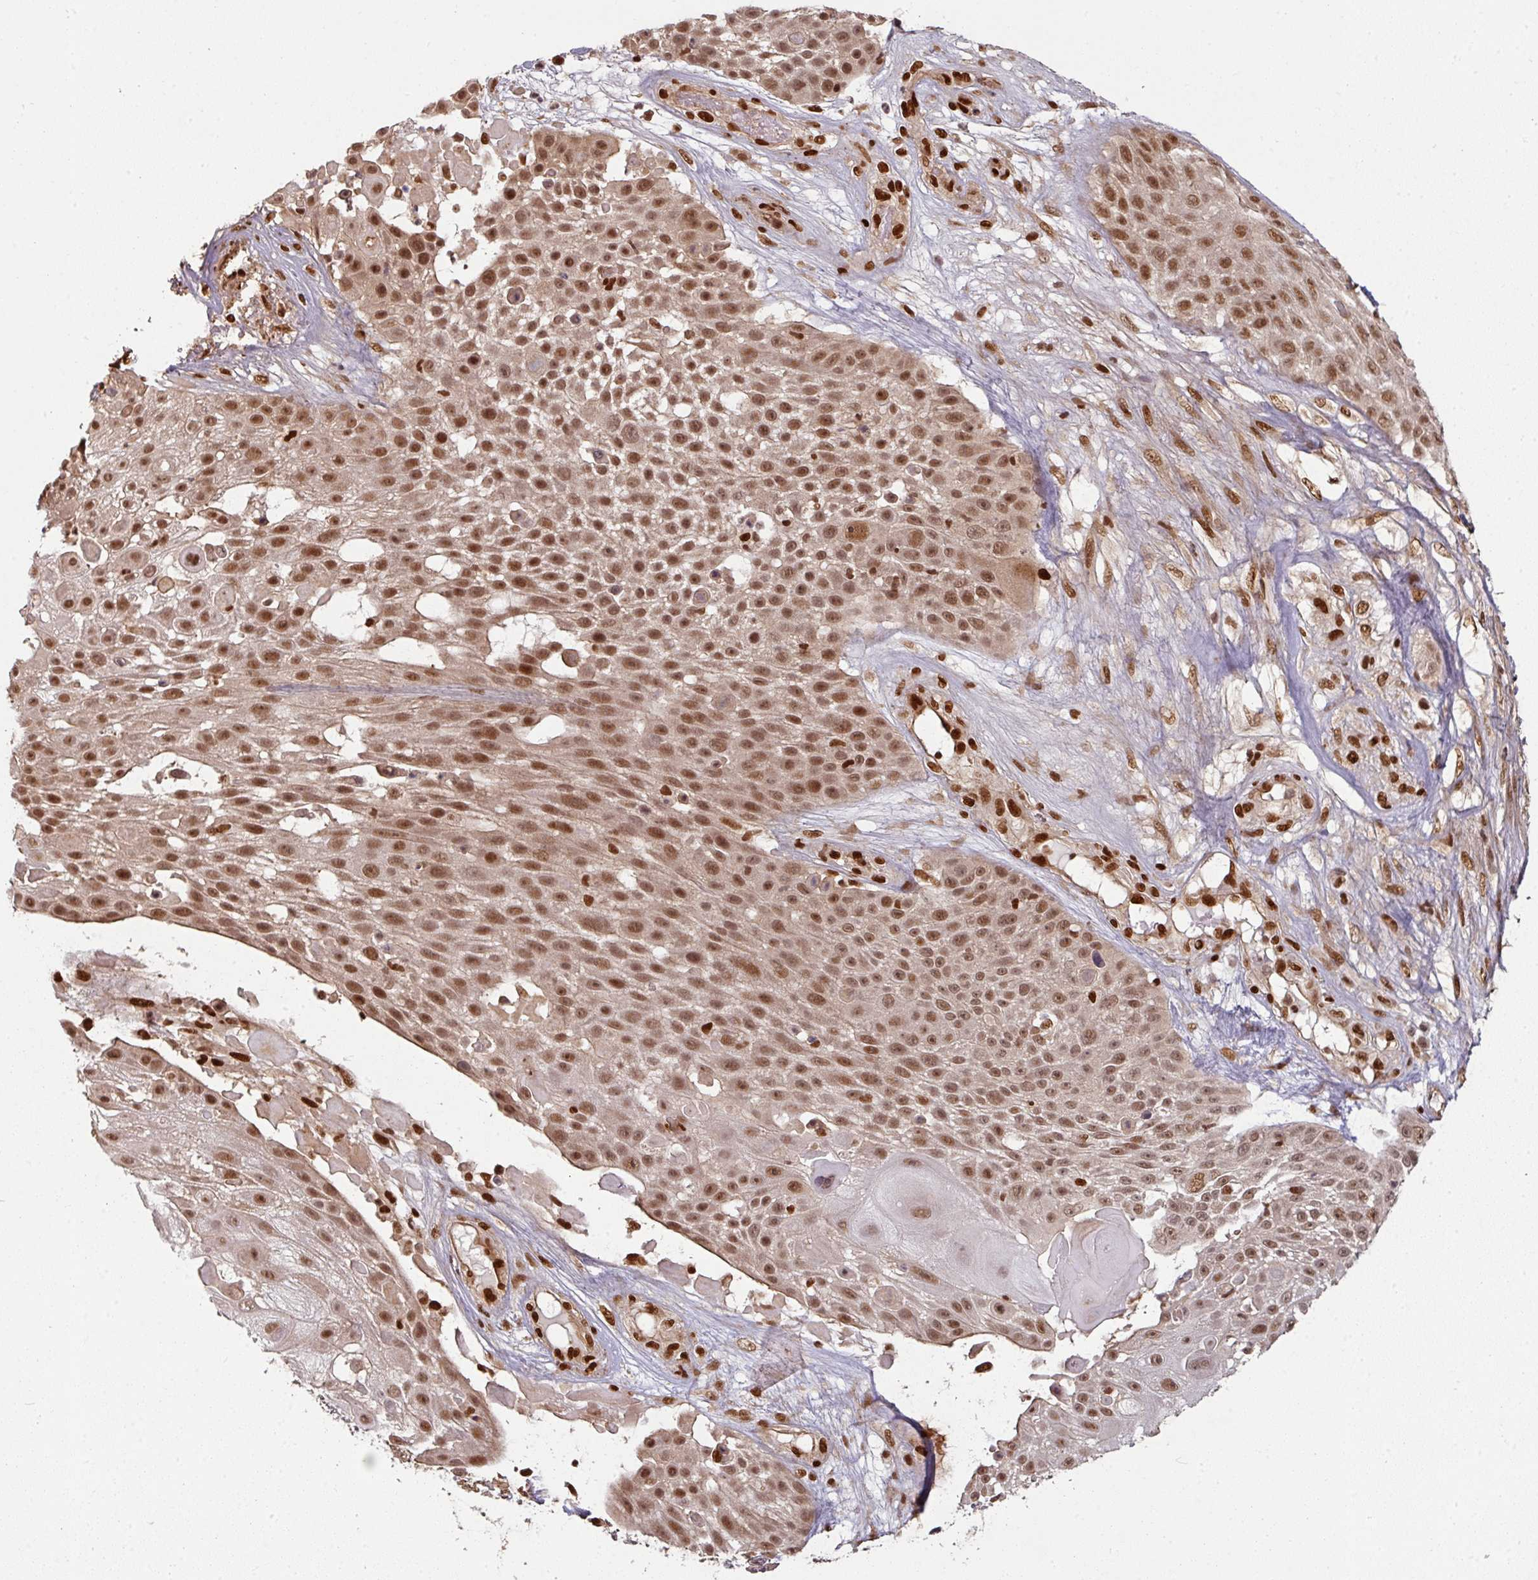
{"staining": {"intensity": "moderate", "quantity": "25%-75%", "location": "nuclear"}, "tissue": "skin cancer", "cell_type": "Tumor cells", "image_type": "cancer", "snomed": [{"axis": "morphology", "description": "Squamous cell carcinoma, NOS"}, {"axis": "topography", "description": "Skin"}], "caption": "Immunohistochemistry (IHC) of skin cancer shows medium levels of moderate nuclear expression in approximately 25%-75% of tumor cells.", "gene": "SIK3", "patient": {"sex": "female", "age": 86}}